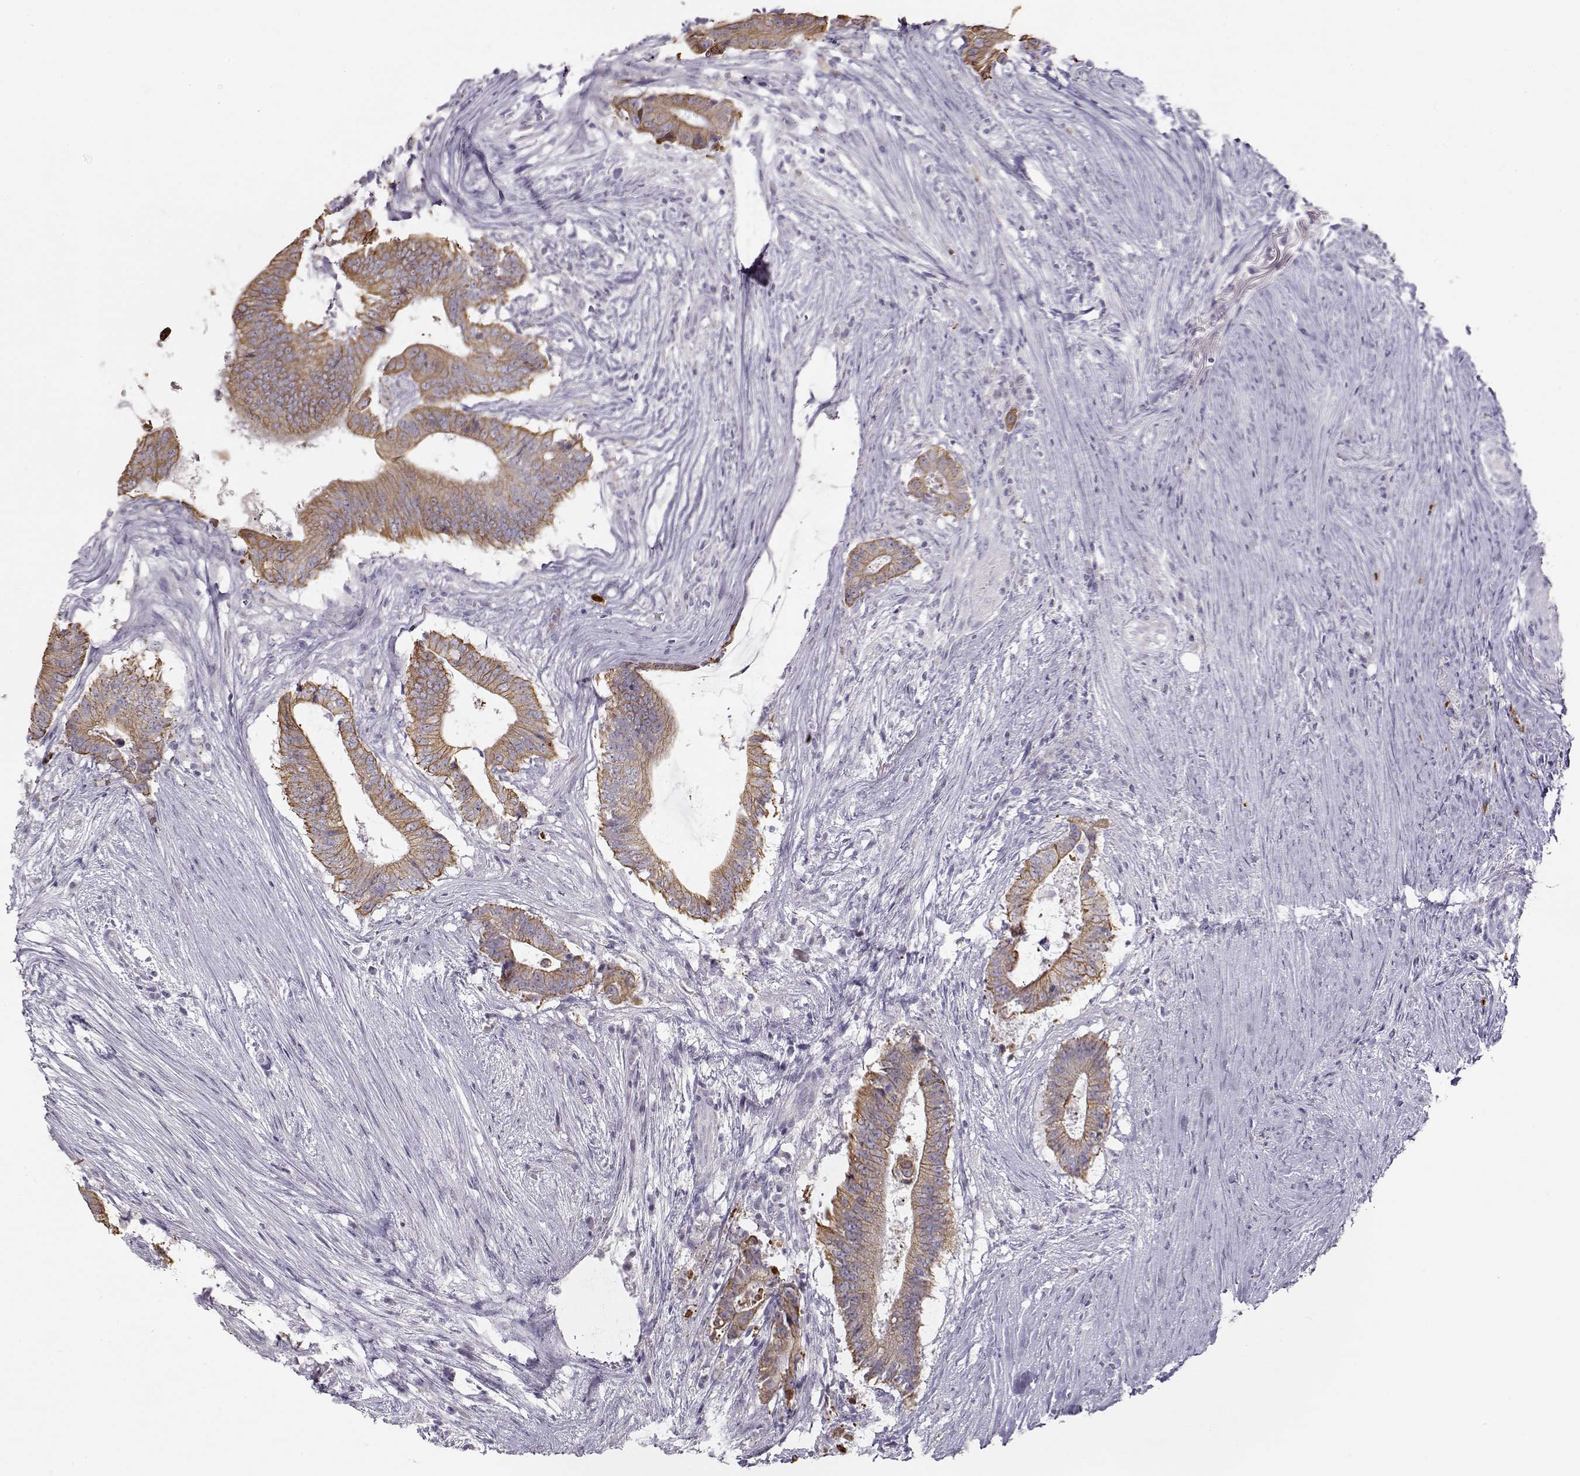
{"staining": {"intensity": "moderate", "quantity": ">75%", "location": "cytoplasmic/membranous"}, "tissue": "colorectal cancer", "cell_type": "Tumor cells", "image_type": "cancer", "snomed": [{"axis": "morphology", "description": "Adenocarcinoma, NOS"}, {"axis": "topography", "description": "Colon"}], "caption": "Protein expression analysis of adenocarcinoma (colorectal) shows moderate cytoplasmic/membranous positivity in approximately >75% of tumor cells. (DAB (3,3'-diaminobenzidine) IHC, brown staining for protein, blue staining for nuclei).", "gene": "S100B", "patient": {"sex": "female", "age": 43}}